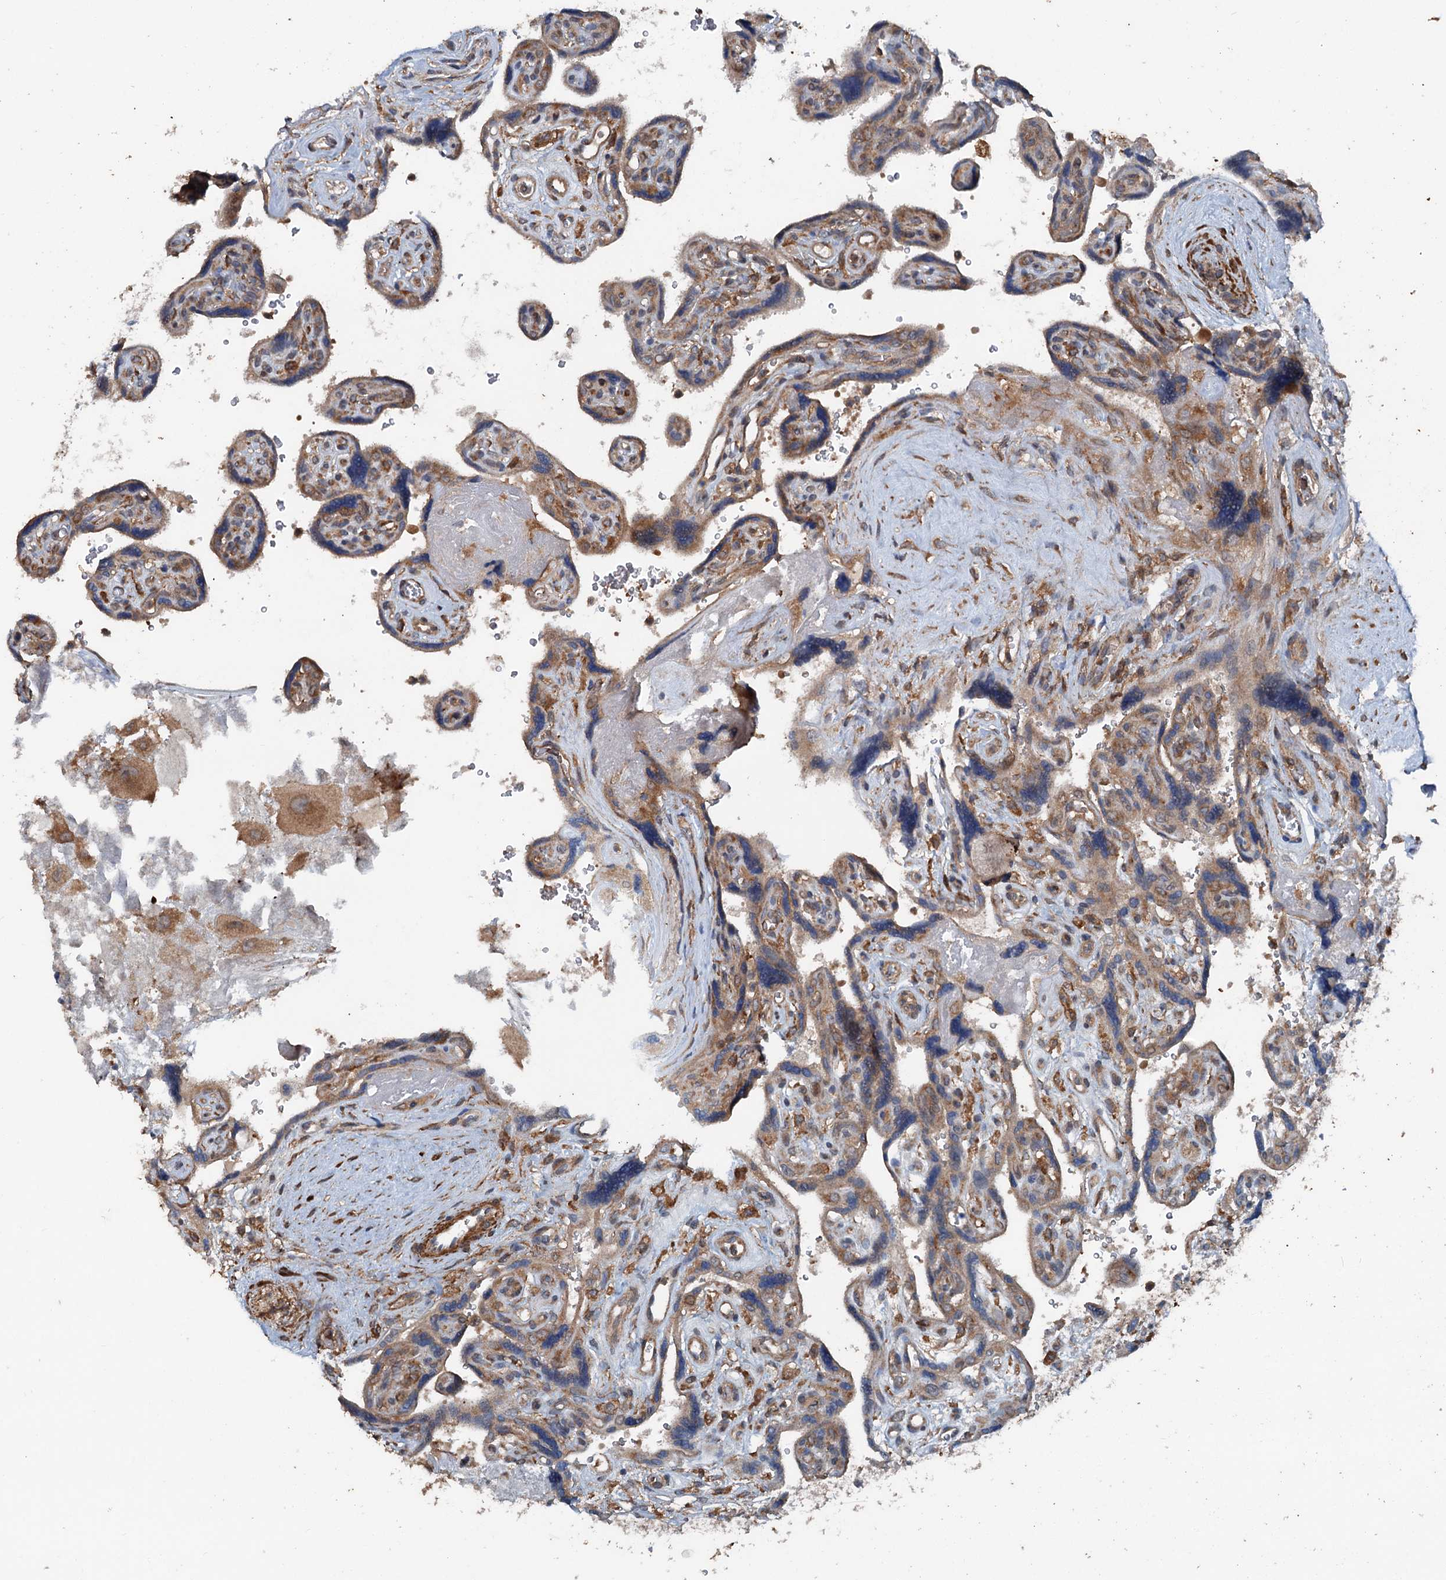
{"staining": {"intensity": "moderate", "quantity": "25%-75%", "location": "cytoplasmic/membranous"}, "tissue": "placenta", "cell_type": "Trophoblastic cells", "image_type": "normal", "snomed": [{"axis": "morphology", "description": "Normal tissue, NOS"}, {"axis": "topography", "description": "Placenta"}], "caption": "Benign placenta was stained to show a protein in brown. There is medium levels of moderate cytoplasmic/membranous staining in approximately 25%-75% of trophoblastic cells.", "gene": "TEDC1", "patient": {"sex": "female", "age": 39}}